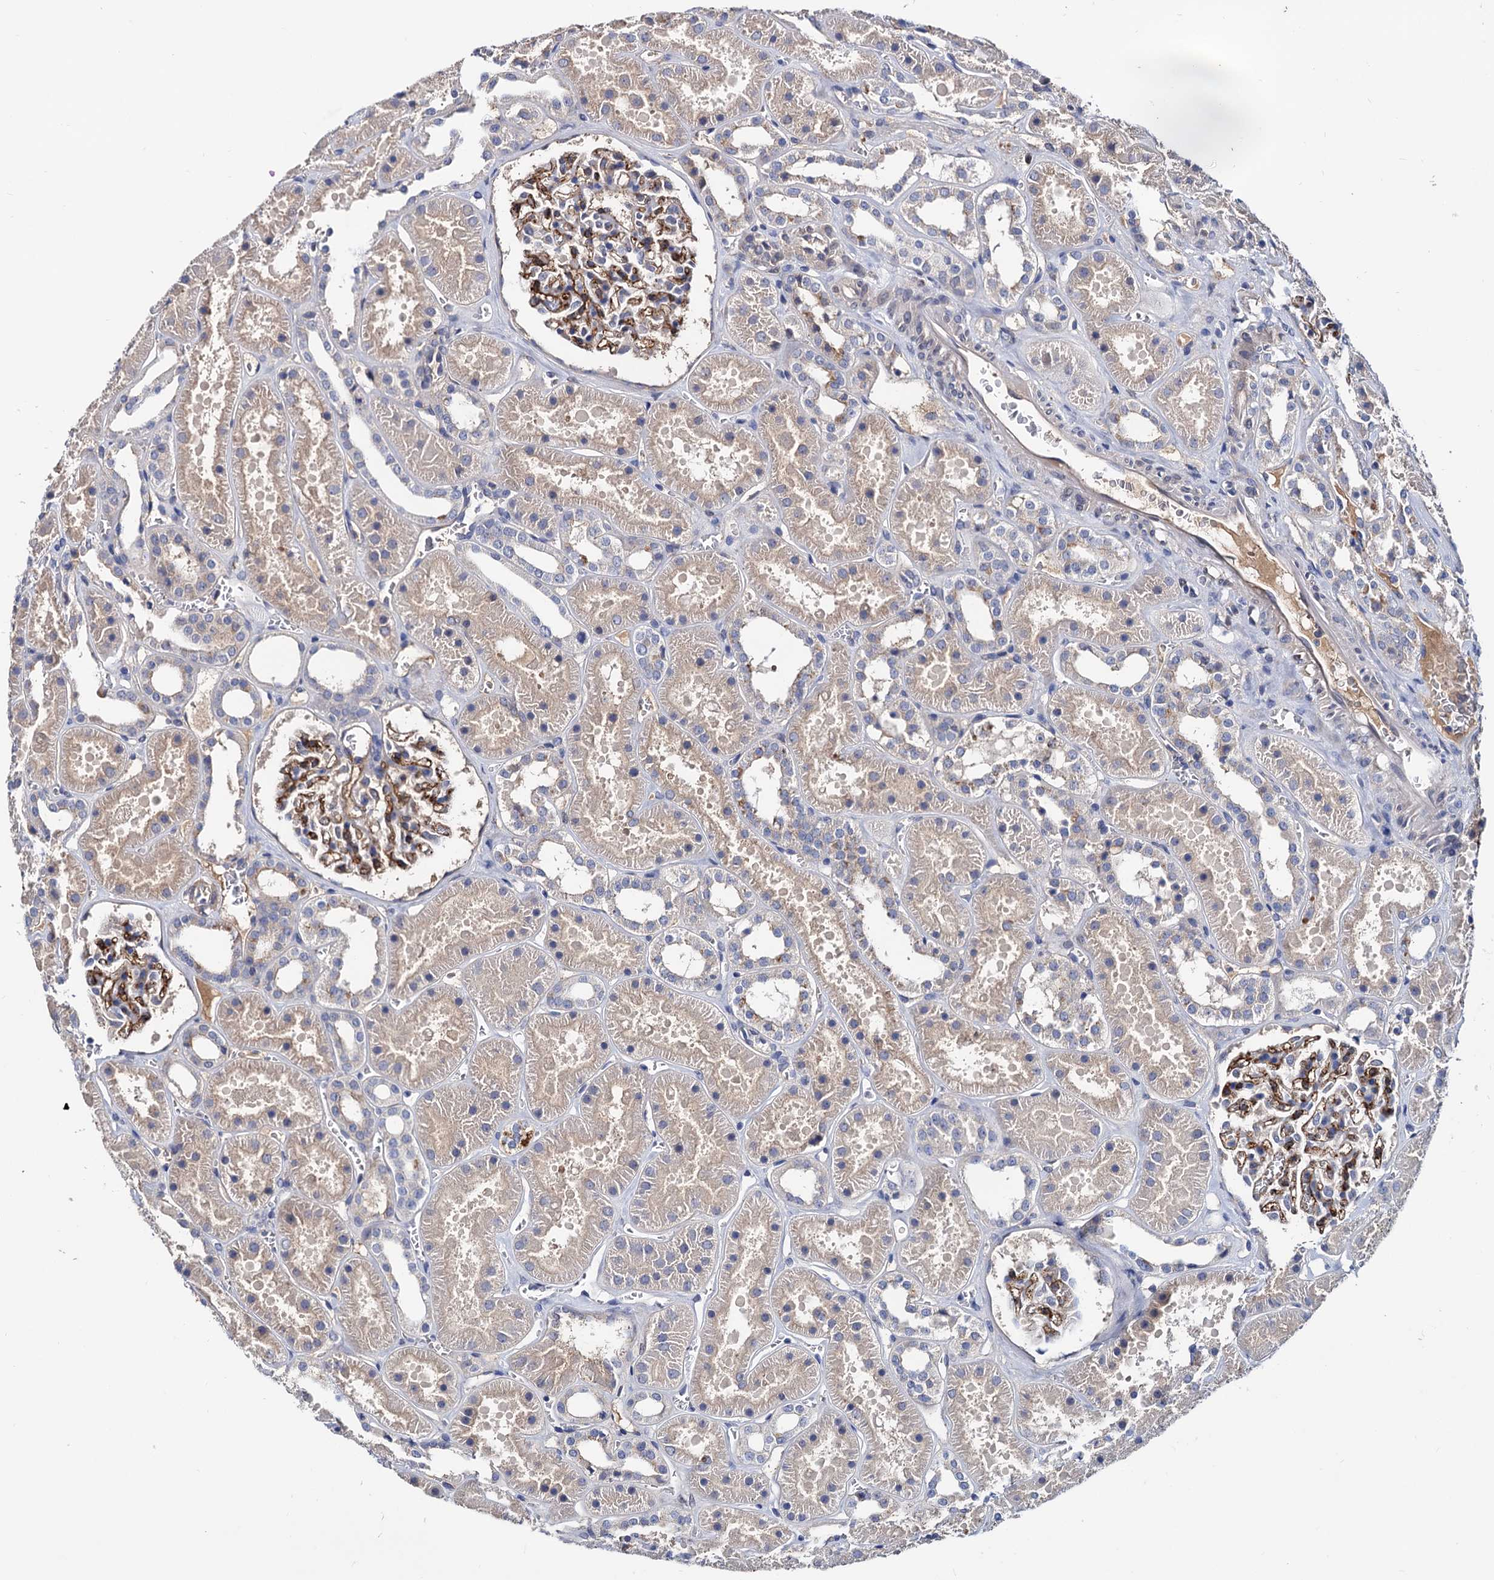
{"staining": {"intensity": "moderate", "quantity": "25%-75%", "location": "cytoplasmic/membranous"}, "tissue": "kidney", "cell_type": "Cells in glomeruli", "image_type": "normal", "snomed": [{"axis": "morphology", "description": "Normal tissue, NOS"}, {"axis": "topography", "description": "Kidney"}], "caption": "Approximately 25%-75% of cells in glomeruli in benign kidney reveal moderate cytoplasmic/membranous protein positivity as visualized by brown immunohistochemical staining.", "gene": "NPAS4", "patient": {"sex": "female", "age": 41}}